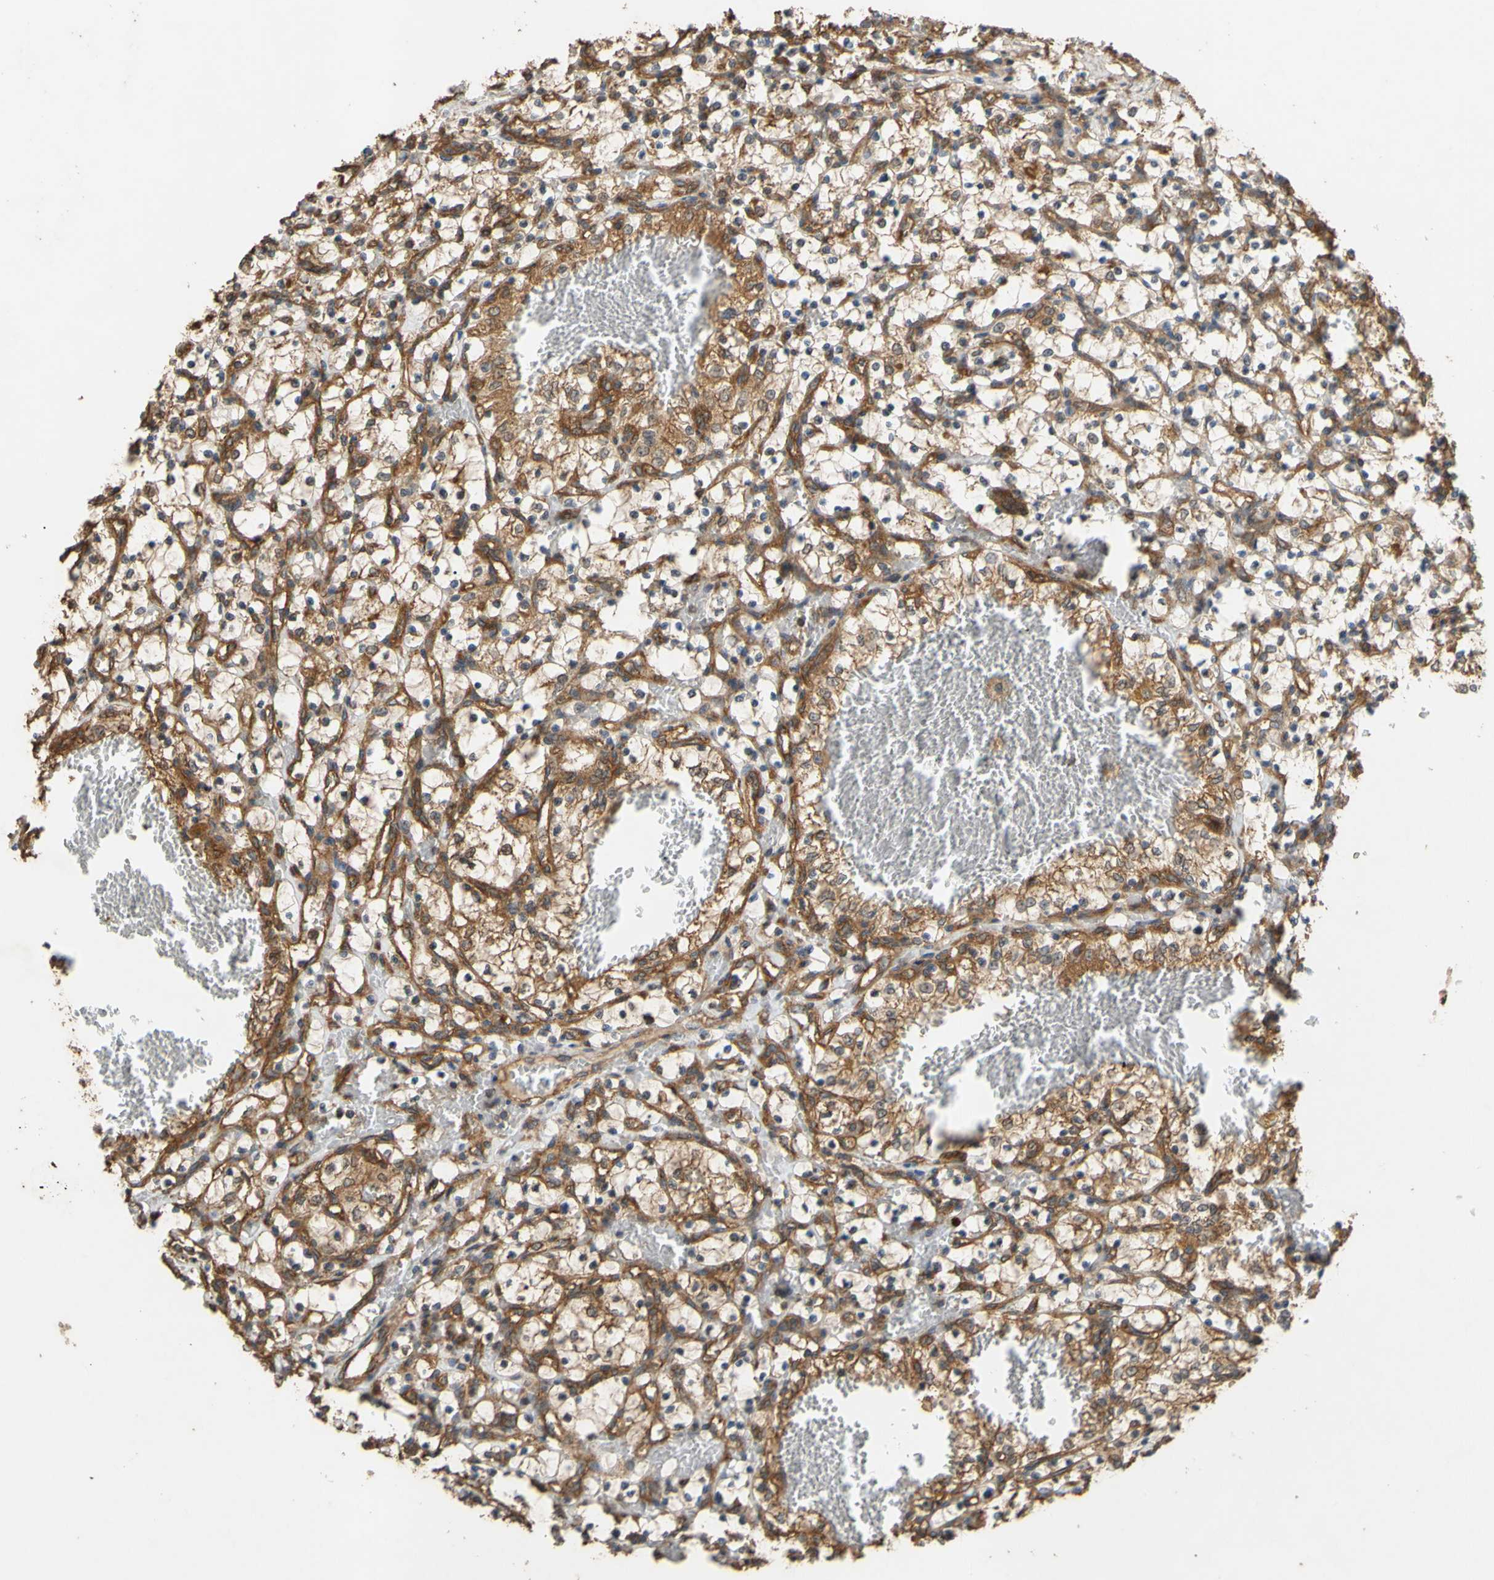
{"staining": {"intensity": "moderate", "quantity": ">75%", "location": "cytoplasmic/membranous"}, "tissue": "renal cancer", "cell_type": "Tumor cells", "image_type": "cancer", "snomed": [{"axis": "morphology", "description": "Adenocarcinoma, NOS"}, {"axis": "topography", "description": "Kidney"}], "caption": "Brown immunohistochemical staining in human adenocarcinoma (renal) reveals moderate cytoplasmic/membranous positivity in approximately >75% of tumor cells. (IHC, brightfield microscopy, high magnification).", "gene": "CTTN", "patient": {"sex": "female", "age": 69}}